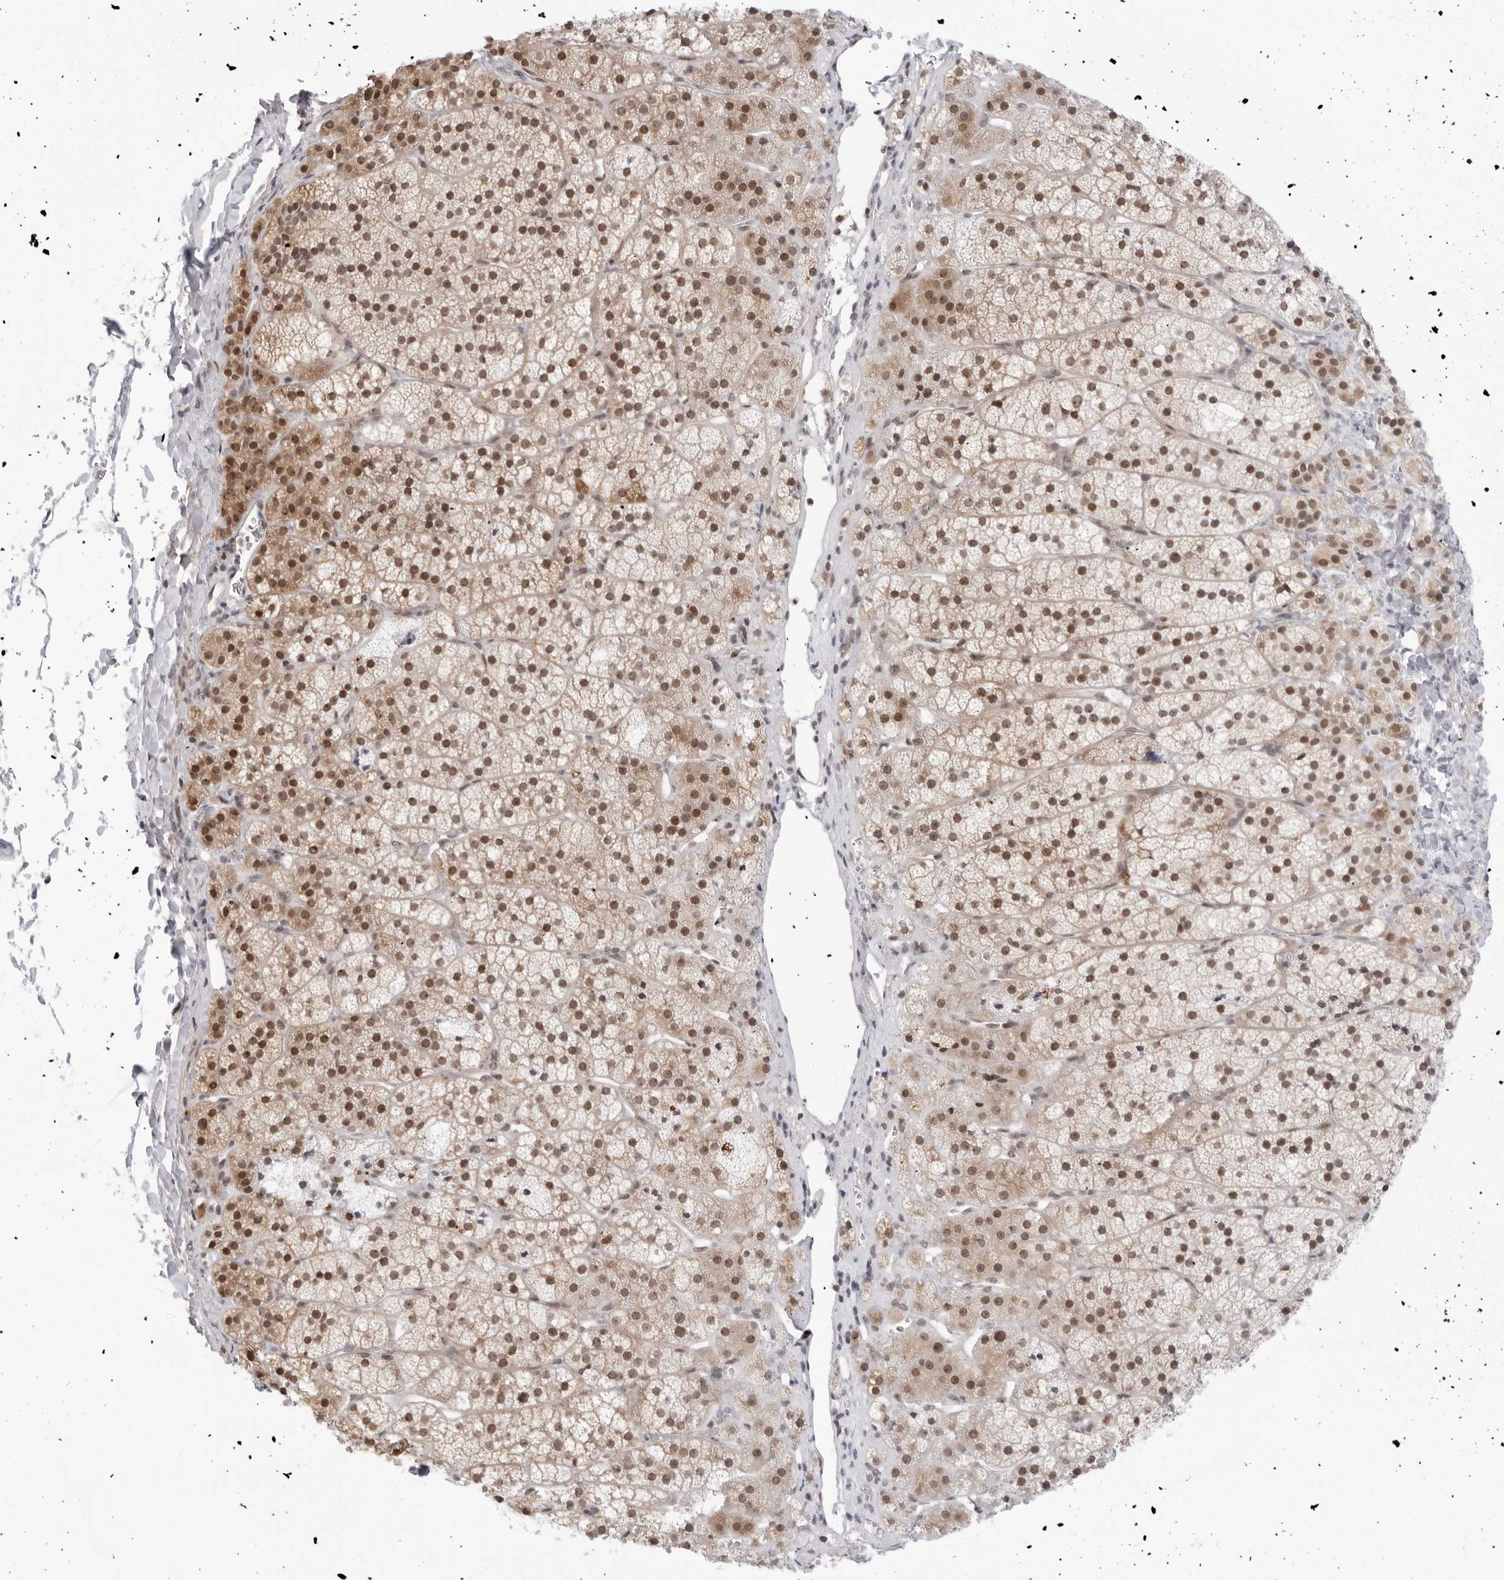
{"staining": {"intensity": "moderate", "quantity": ">75%", "location": "cytoplasmic/membranous,nuclear"}, "tissue": "adrenal gland", "cell_type": "Glandular cells", "image_type": "normal", "snomed": [{"axis": "morphology", "description": "Normal tissue, NOS"}, {"axis": "topography", "description": "Adrenal gland"}], "caption": "High-power microscopy captured an immunohistochemistry micrograph of unremarkable adrenal gland, revealing moderate cytoplasmic/membranous,nuclear expression in about >75% of glandular cells. (Stains: DAB in brown, nuclei in blue, Microscopy: brightfield microscopy at high magnification).", "gene": "C1orf162", "patient": {"sex": "female", "age": 44}}